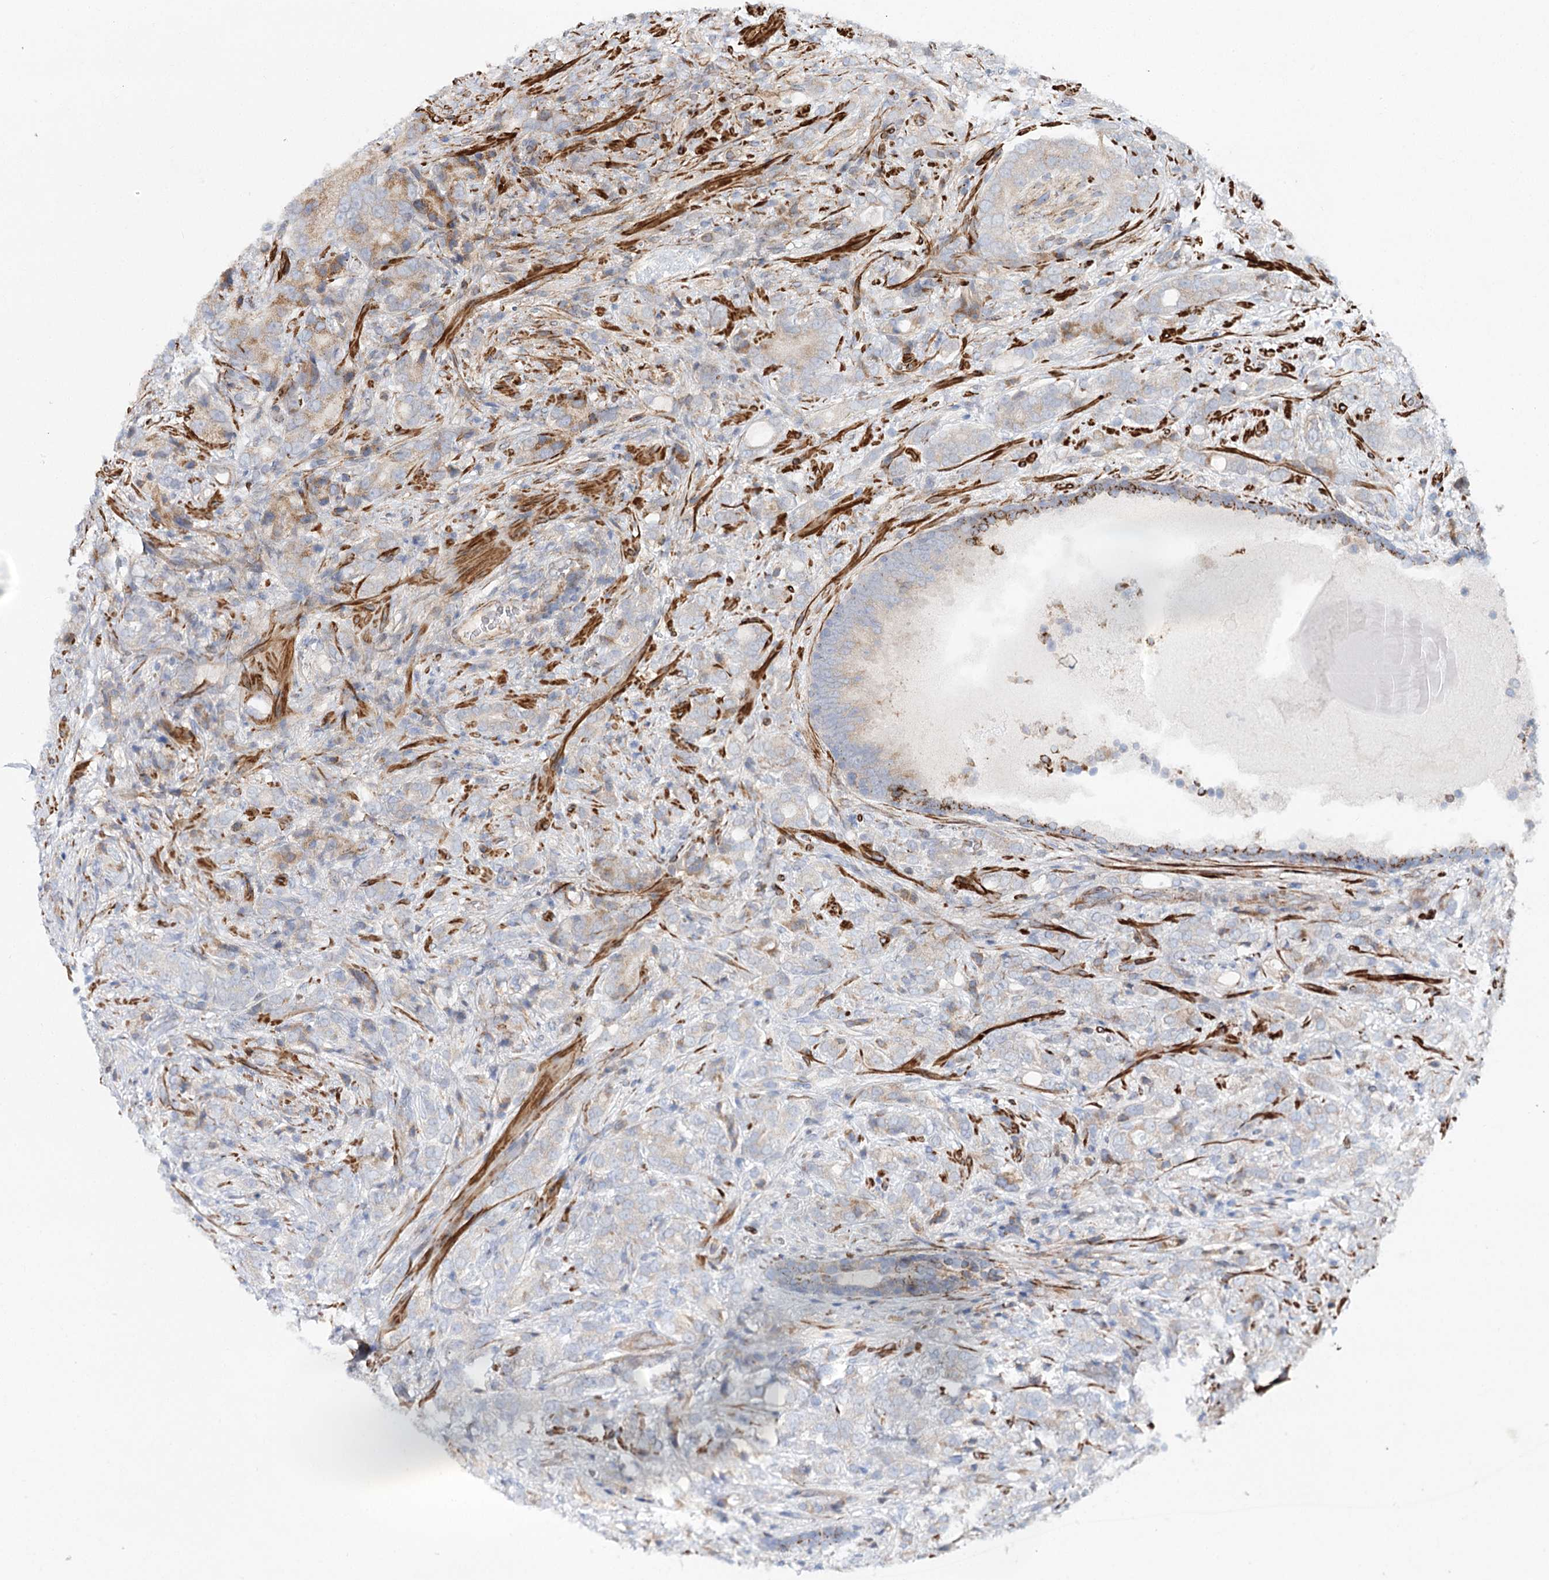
{"staining": {"intensity": "weak", "quantity": "25%-75%", "location": "cytoplasmic/membranous"}, "tissue": "prostate cancer", "cell_type": "Tumor cells", "image_type": "cancer", "snomed": [{"axis": "morphology", "description": "Adenocarcinoma, High grade"}, {"axis": "topography", "description": "Prostate"}], "caption": "Prostate adenocarcinoma (high-grade) stained for a protein shows weak cytoplasmic/membranous positivity in tumor cells. (DAB (3,3'-diaminobenzidine) IHC, brown staining for protein, blue staining for nuclei).", "gene": "ABRAXAS2", "patient": {"sex": "male", "age": 57}}